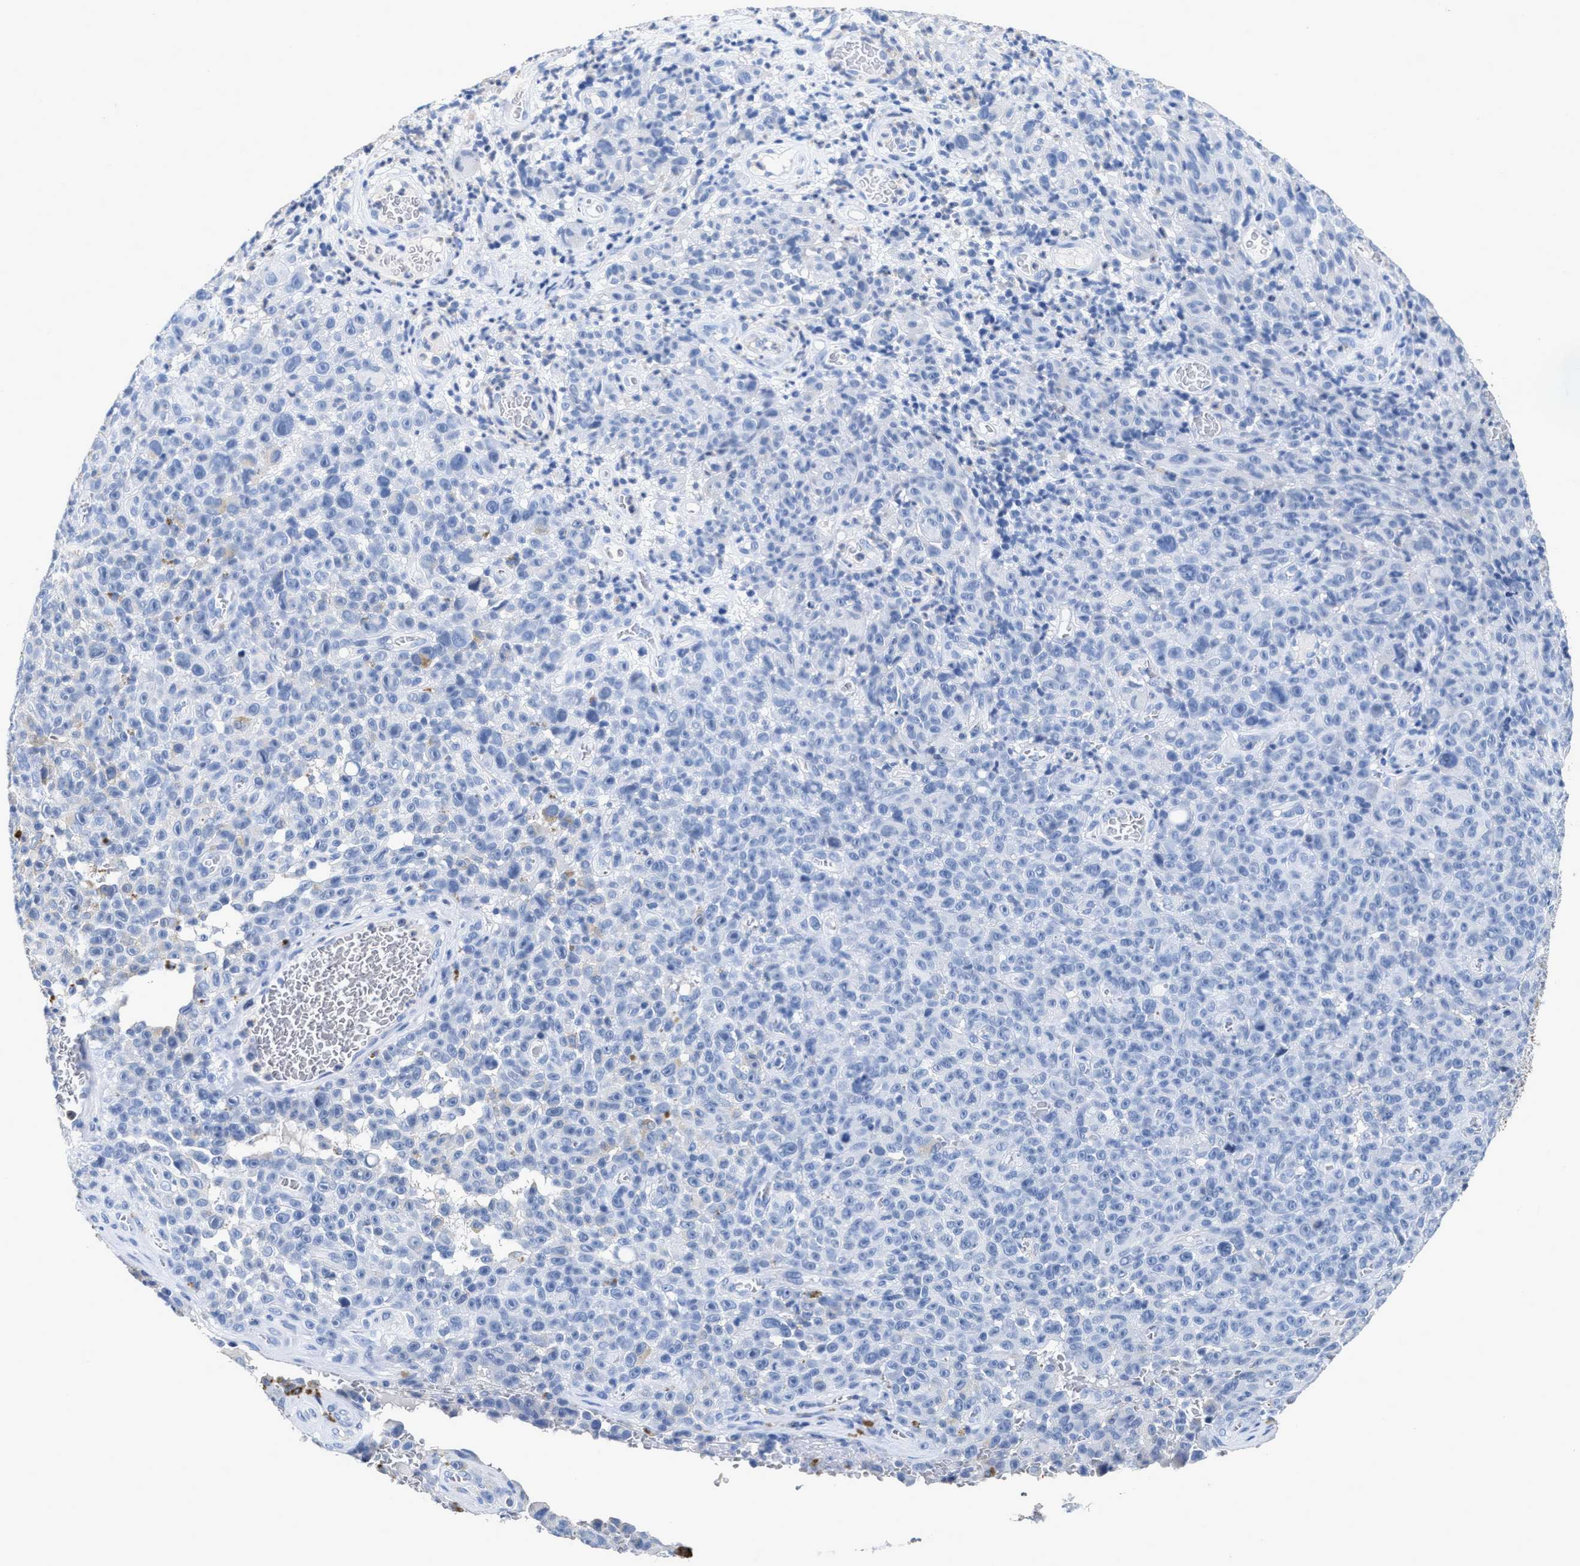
{"staining": {"intensity": "negative", "quantity": "none", "location": "none"}, "tissue": "melanoma", "cell_type": "Tumor cells", "image_type": "cancer", "snomed": [{"axis": "morphology", "description": "Malignant melanoma, NOS"}, {"axis": "topography", "description": "Skin"}], "caption": "Immunohistochemical staining of malignant melanoma demonstrates no significant expression in tumor cells.", "gene": "CEACAM5", "patient": {"sex": "female", "age": 82}}